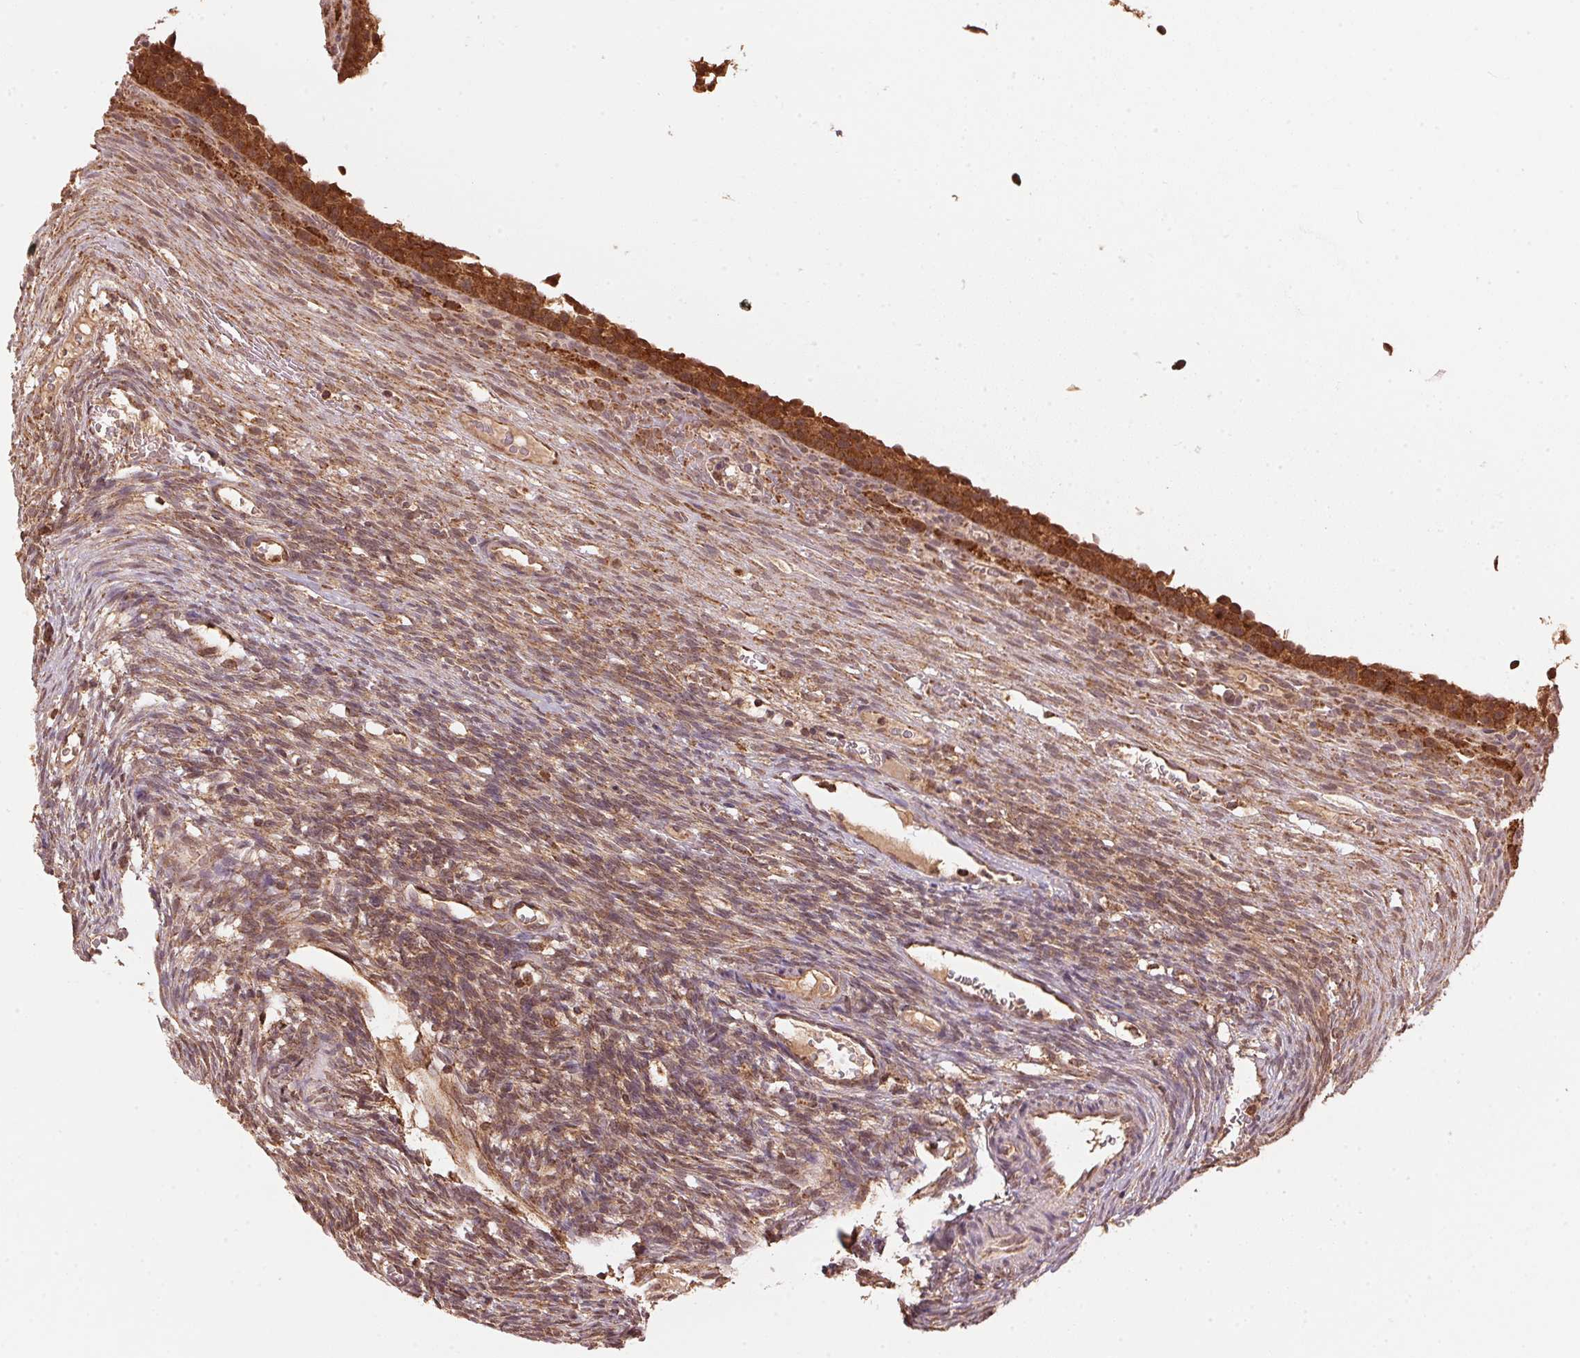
{"staining": {"intensity": "moderate", "quantity": "25%-75%", "location": "cytoplasmic/membranous"}, "tissue": "ovary", "cell_type": "Ovarian stroma cells", "image_type": "normal", "snomed": [{"axis": "morphology", "description": "Normal tissue, NOS"}, {"axis": "topography", "description": "Ovary"}], "caption": "DAB (3,3'-diaminobenzidine) immunohistochemical staining of unremarkable ovary displays moderate cytoplasmic/membranous protein staining in about 25%-75% of ovarian stroma cells.", "gene": "ARHGAP6", "patient": {"sex": "female", "age": 34}}